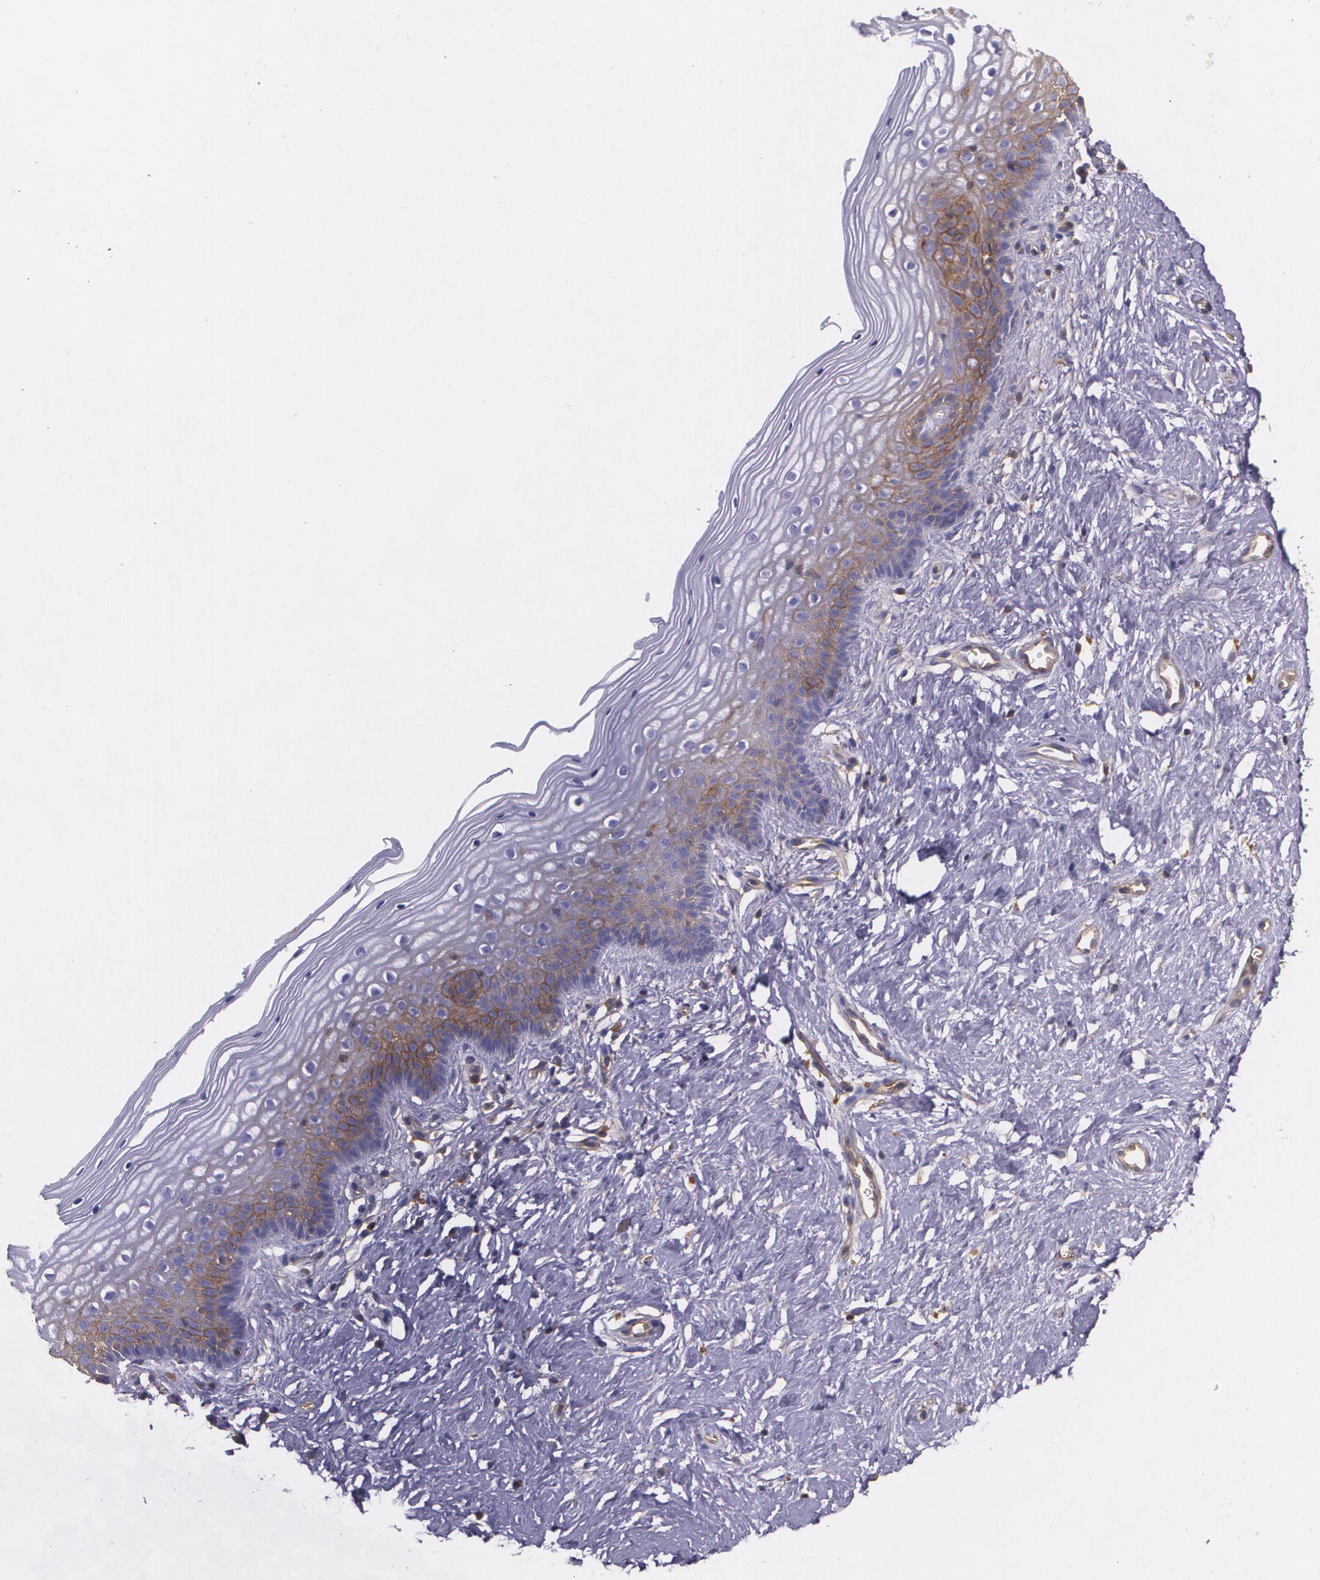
{"staining": {"intensity": "moderate", "quantity": "<25%", "location": "cytoplasmic/membranous"}, "tissue": "vagina", "cell_type": "Squamous epithelial cells", "image_type": "normal", "snomed": [{"axis": "morphology", "description": "Normal tissue, NOS"}, {"axis": "topography", "description": "Vagina"}], "caption": "A brown stain shows moderate cytoplasmic/membranous staining of a protein in squamous epithelial cells of unremarkable vagina.", "gene": "B2M", "patient": {"sex": "female", "age": 46}}